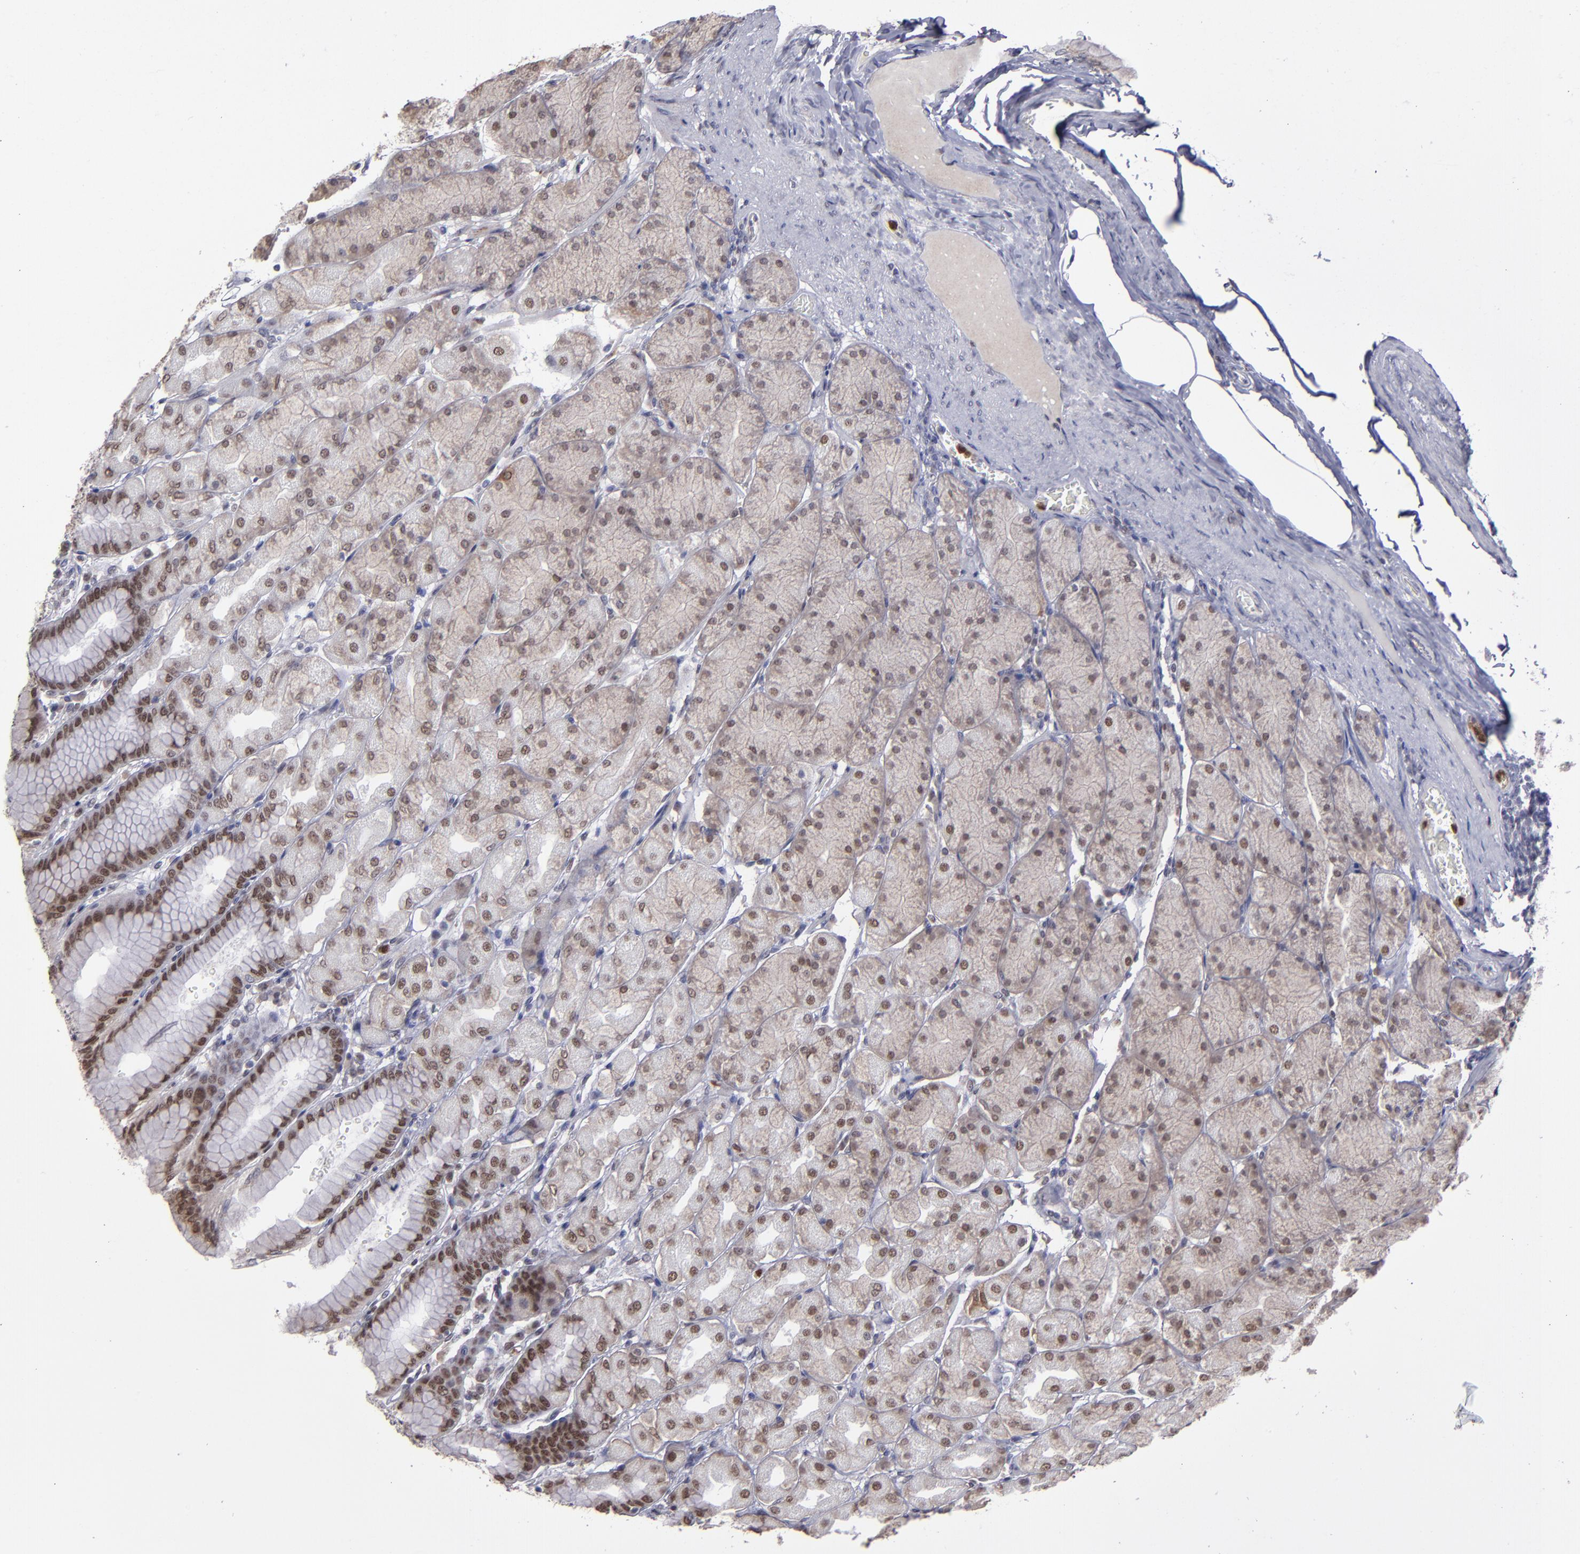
{"staining": {"intensity": "moderate", "quantity": ">75%", "location": "nuclear"}, "tissue": "stomach", "cell_type": "Glandular cells", "image_type": "normal", "snomed": [{"axis": "morphology", "description": "Normal tissue, NOS"}, {"axis": "topography", "description": "Stomach, upper"}], "caption": "Benign stomach was stained to show a protein in brown. There is medium levels of moderate nuclear expression in about >75% of glandular cells. The protein of interest is stained brown, and the nuclei are stained in blue (DAB IHC with brightfield microscopy, high magnification).", "gene": "RREB1", "patient": {"sex": "female", "age": 56}}